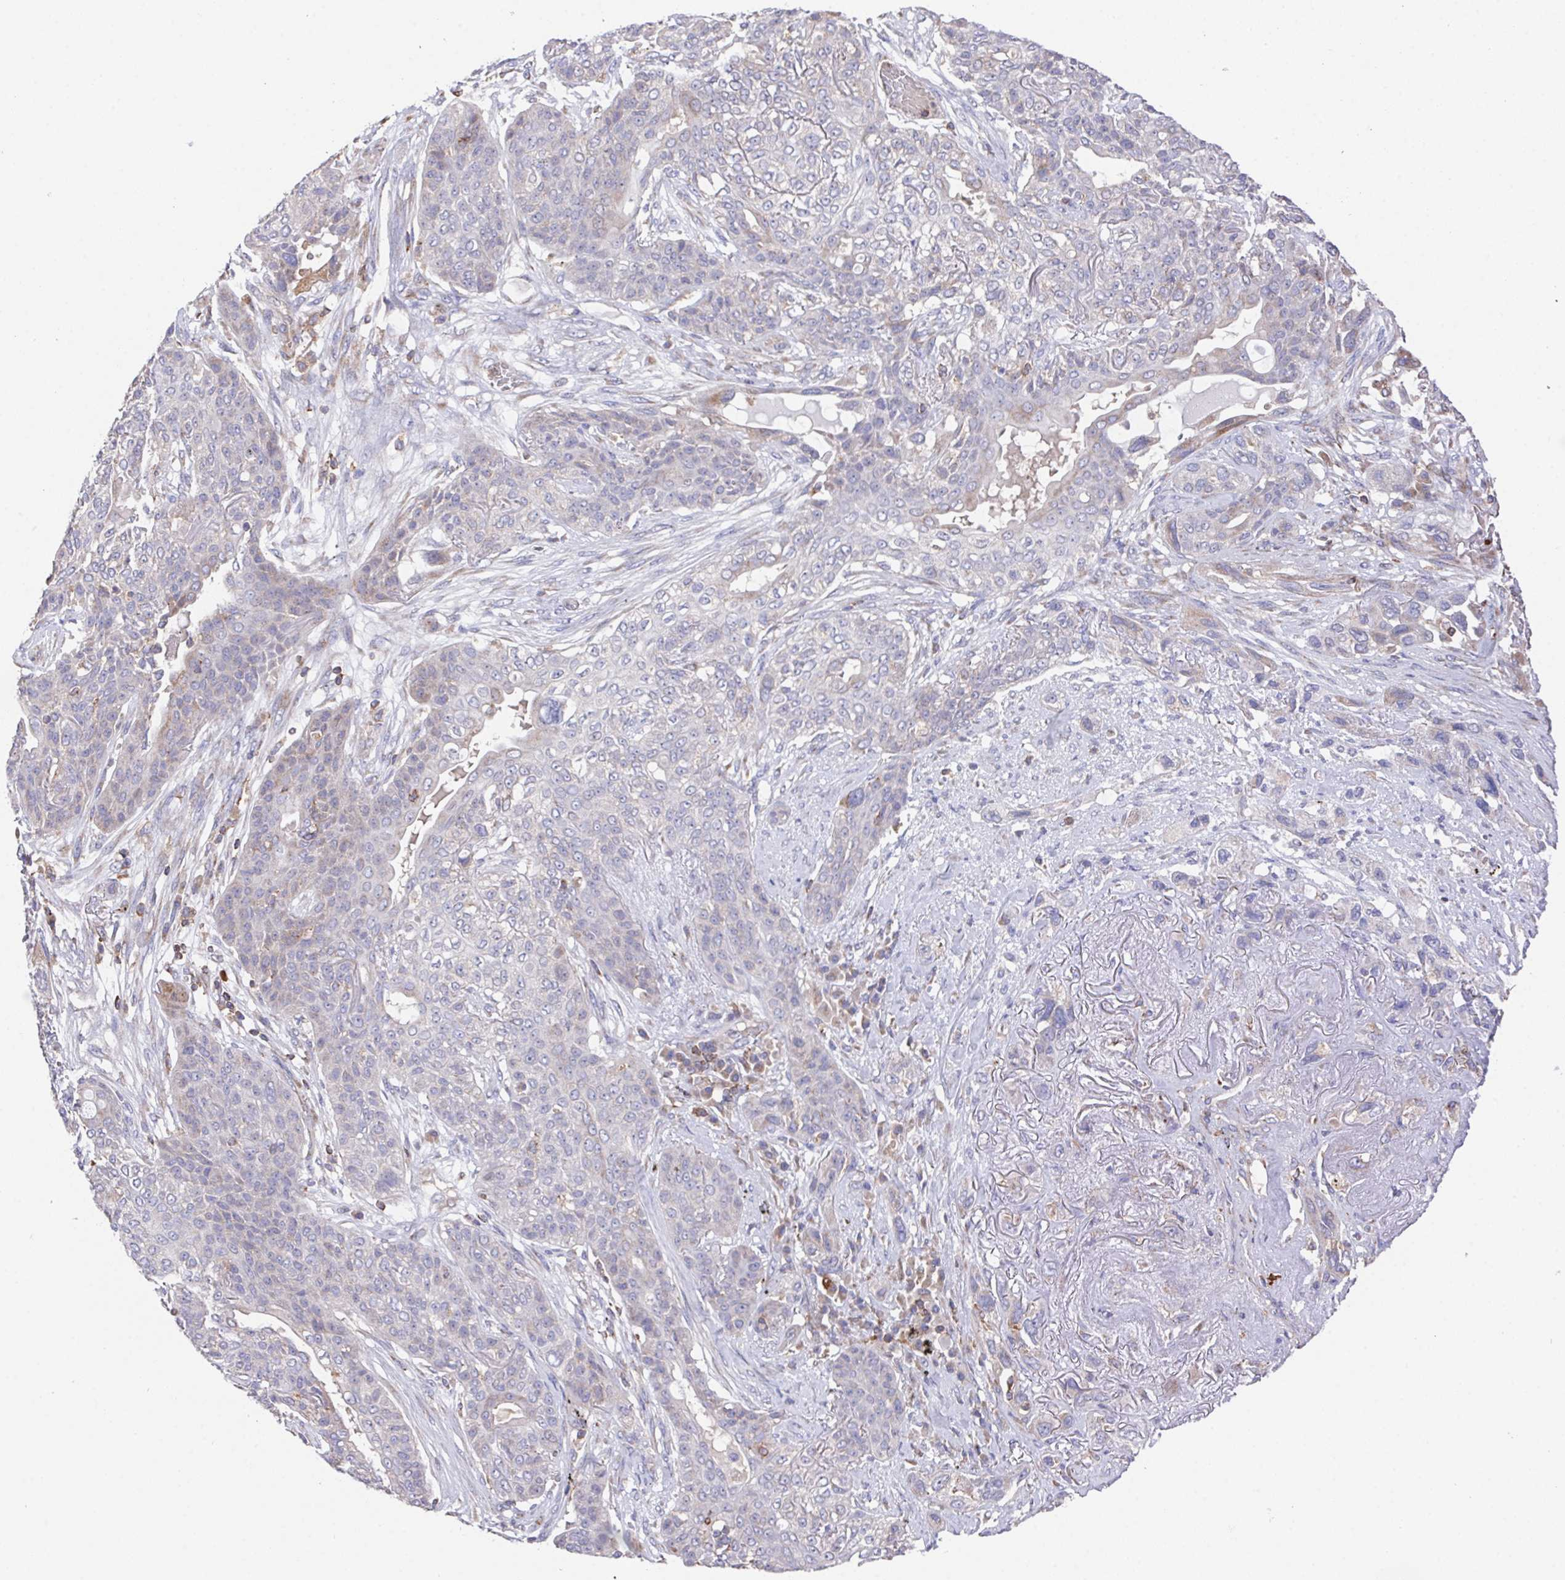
{"staining": {"intensity": "negative", "quantity": "none", "location": "none"}, "tissue": "lung cancer", "cell_type": "Tumor cells", "image_type": "cancer", "snomed": [{"axis": "morphology", "description": "Squamous cell carcinoma, NOS"}, {"axis": "topography", "description": "Lung"}], "caption": "Histopathology image shows no protein positivity in tumor cells of lung cancer (squamous cell carcinoma) tissue. The staining was performed using DAB to visualize the protein expression in brown, while the nuclei were stained in blue with hematoxylin (Magnification: 20x).", "gene": "FAM241A", "patient": {"sex": "female", "age": 70}}